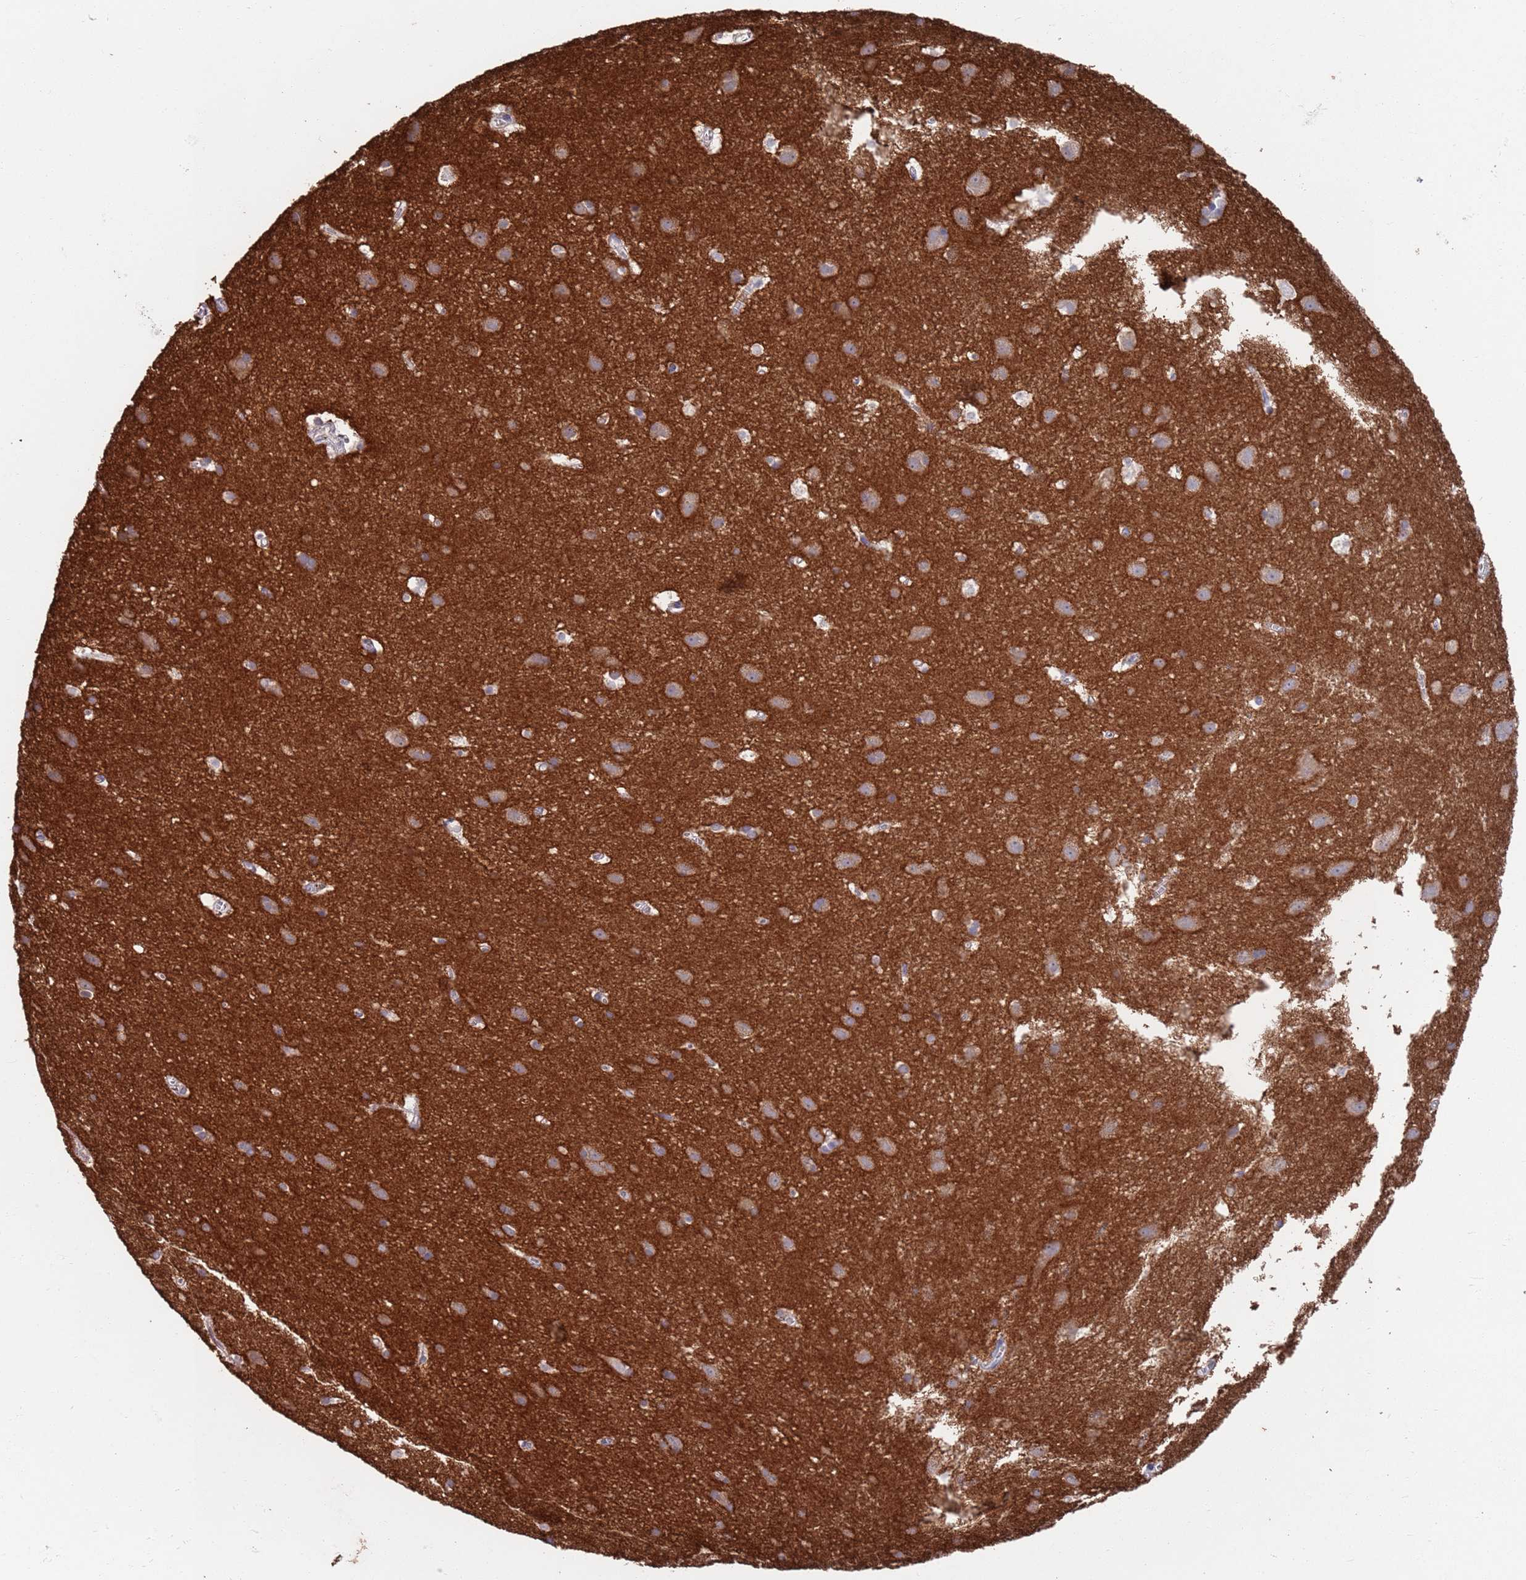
{"staining": {"intensity": "negative", "quantity": "none", "location": "none"}, "tissue": "cerebral cortex", "cell_type": "Endothelial cells", "image_type": "normal", "snomed": [{"axis": "morphology", "description": "Normal tissue, NOS"}, {"axis": "topography", "description": "Cerebral cortex"}], "caption": "Immunohistochemistry (IHC) photomicrograph of unremarkable cerebral cortex stained for a protein (brown), which displays no staining in endothelial cells.", "gene": "ANK2", "patient": {"sex": "male", "age": 54}}